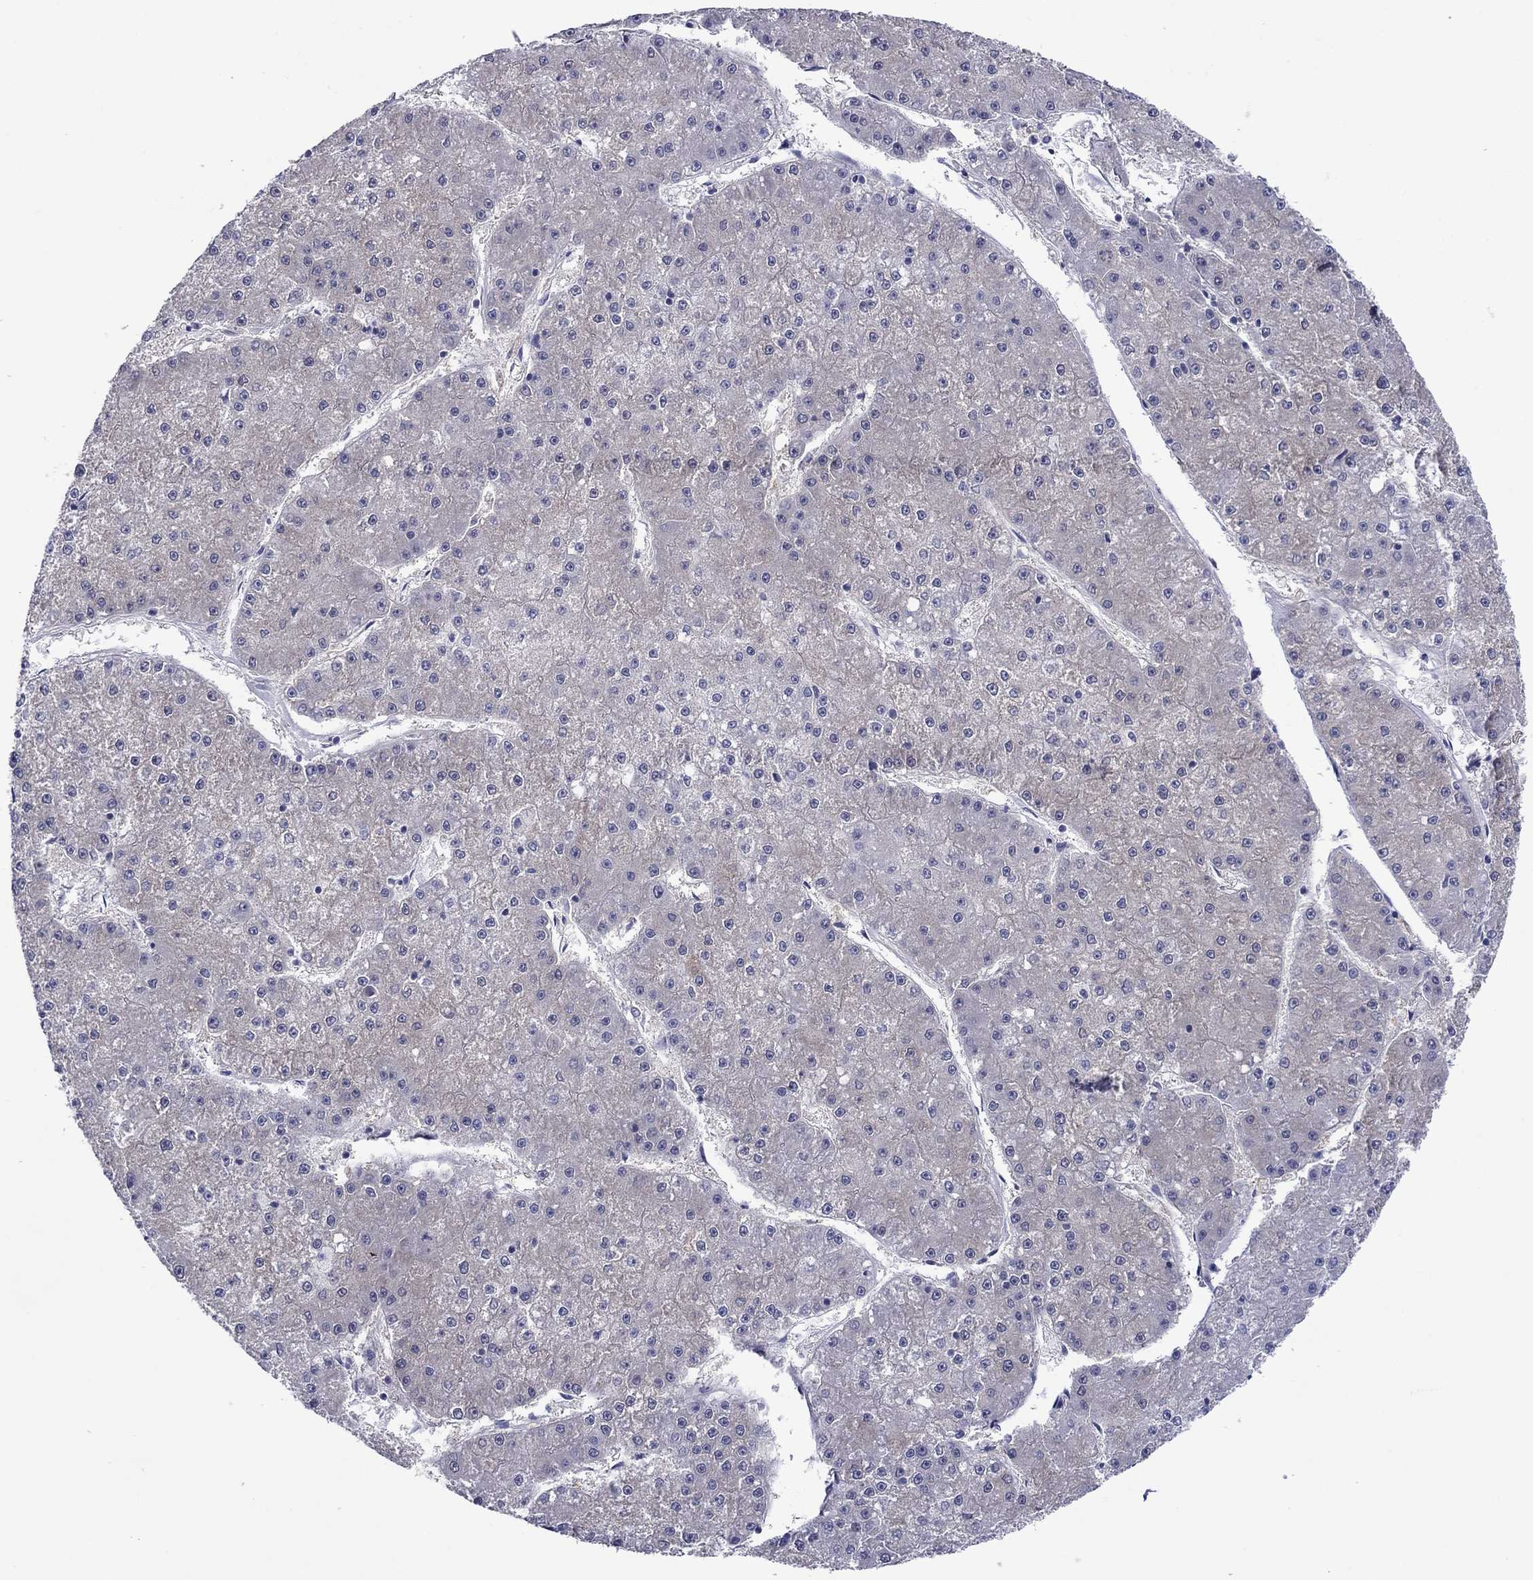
{"staining": {"intensity": "negative", "quantity": "none", "location": "none"}, "tissue": "liver cancer", "cell_type": "Tumor cells", "image_type": "cancer", "snomed": [{"axis": "morphology", "description": "Carcinoma, Hepatocellular, NOS"}, {"axis": "topography", "description": "Liver"}], "caption": "High power microscopy photomicrograph of an IHC image of hepatocellular carcinoma (liver), revealing no significant expression in tumor cells.", "gene": "TCFL5", "patient": {"sex": "male", "age": 73}}